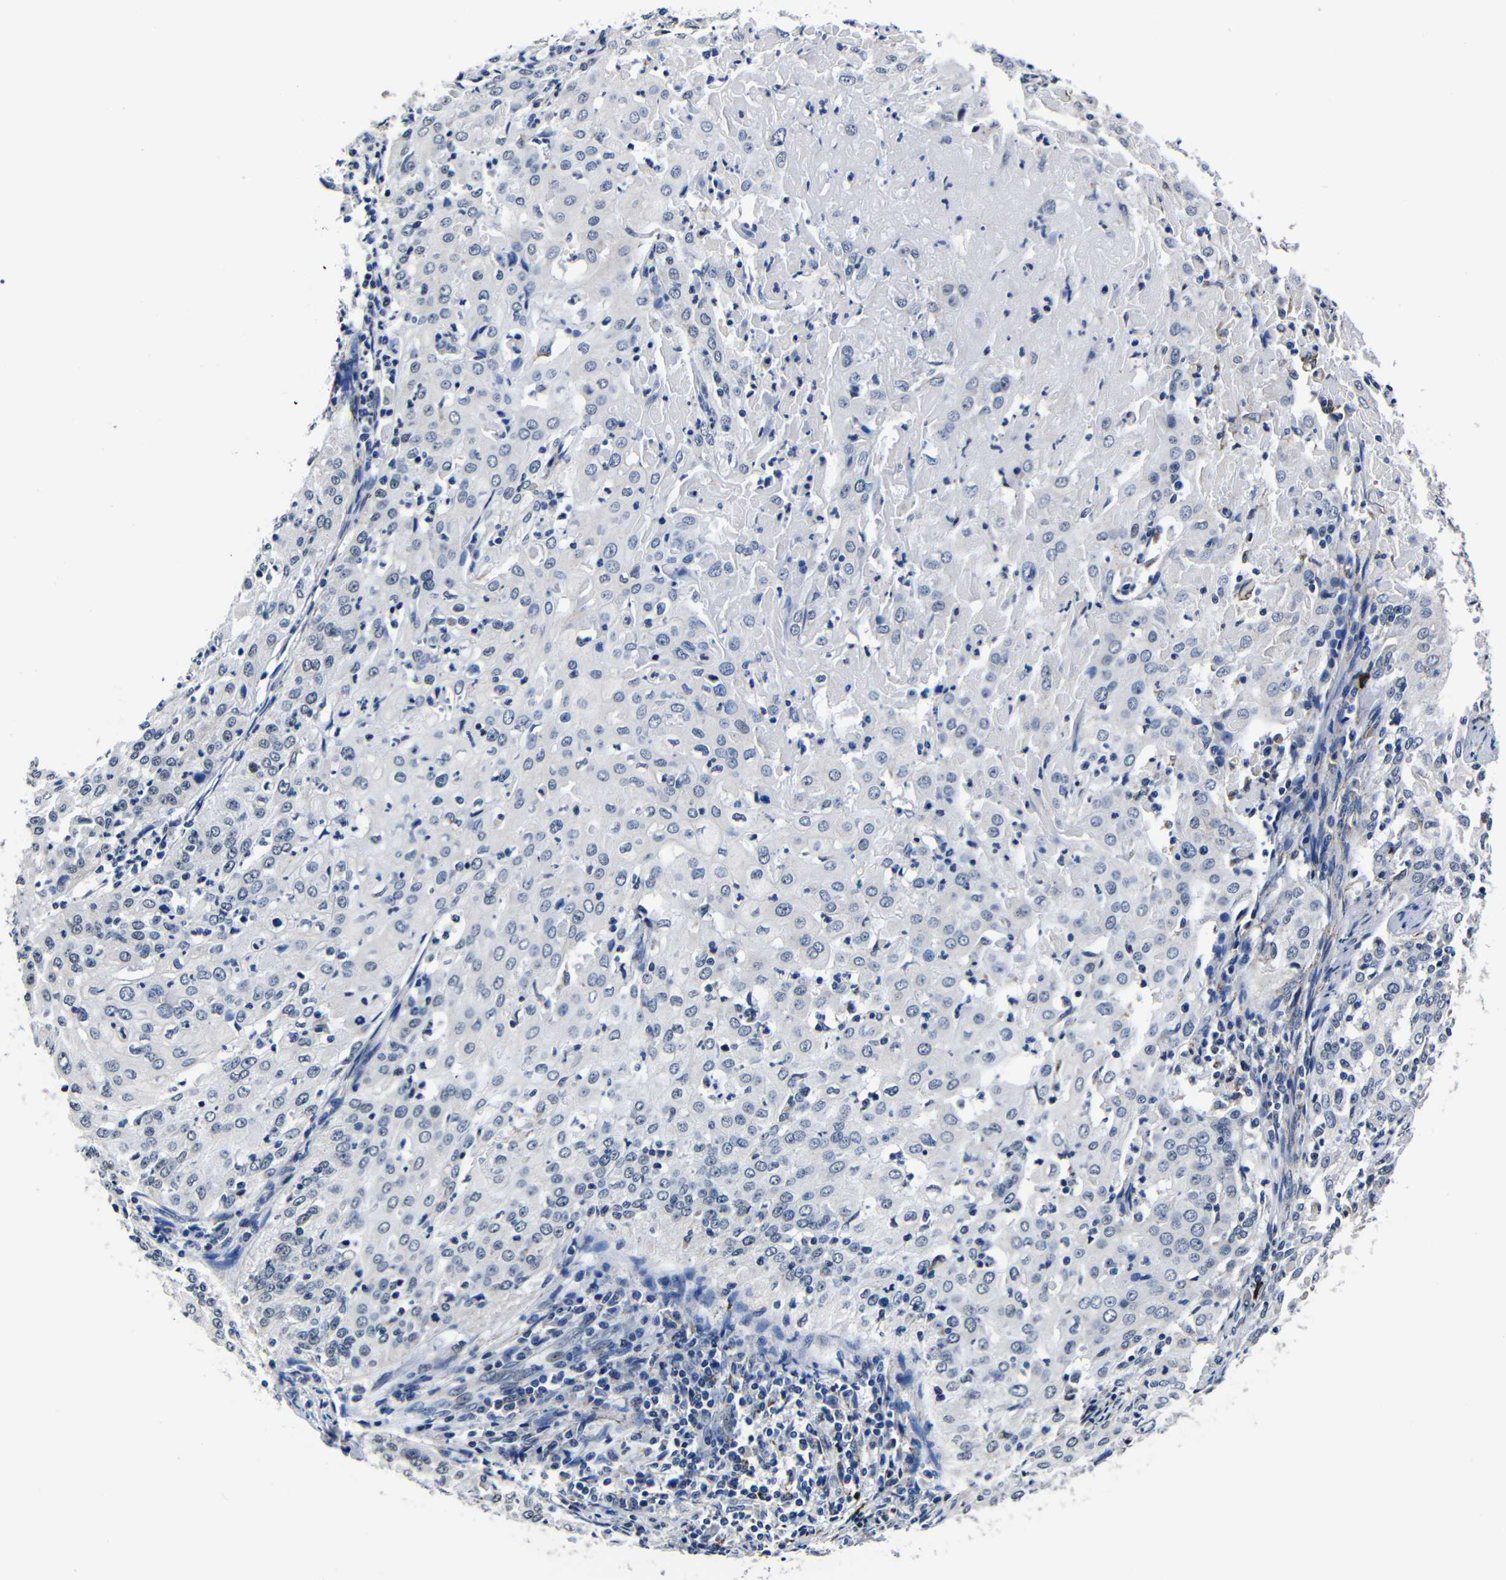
{"staining": {"intensity": "negative", "quantity": "none", "location": "none"}, "tissue": "cervical cancer", "cell_type": "Tumor cells", "image_type": "cancer", "snomed": [{"axis": "morphology", "description": "Squamous cell carcinoma, NOS"}, {"axis": "topography", "description": "Cervix"}], "caption": "IHC of cervical cancer demonstrates no expression in tumor cells.", "gene": "DEPP1", "patient": {"sex": "female", "age": 39}}